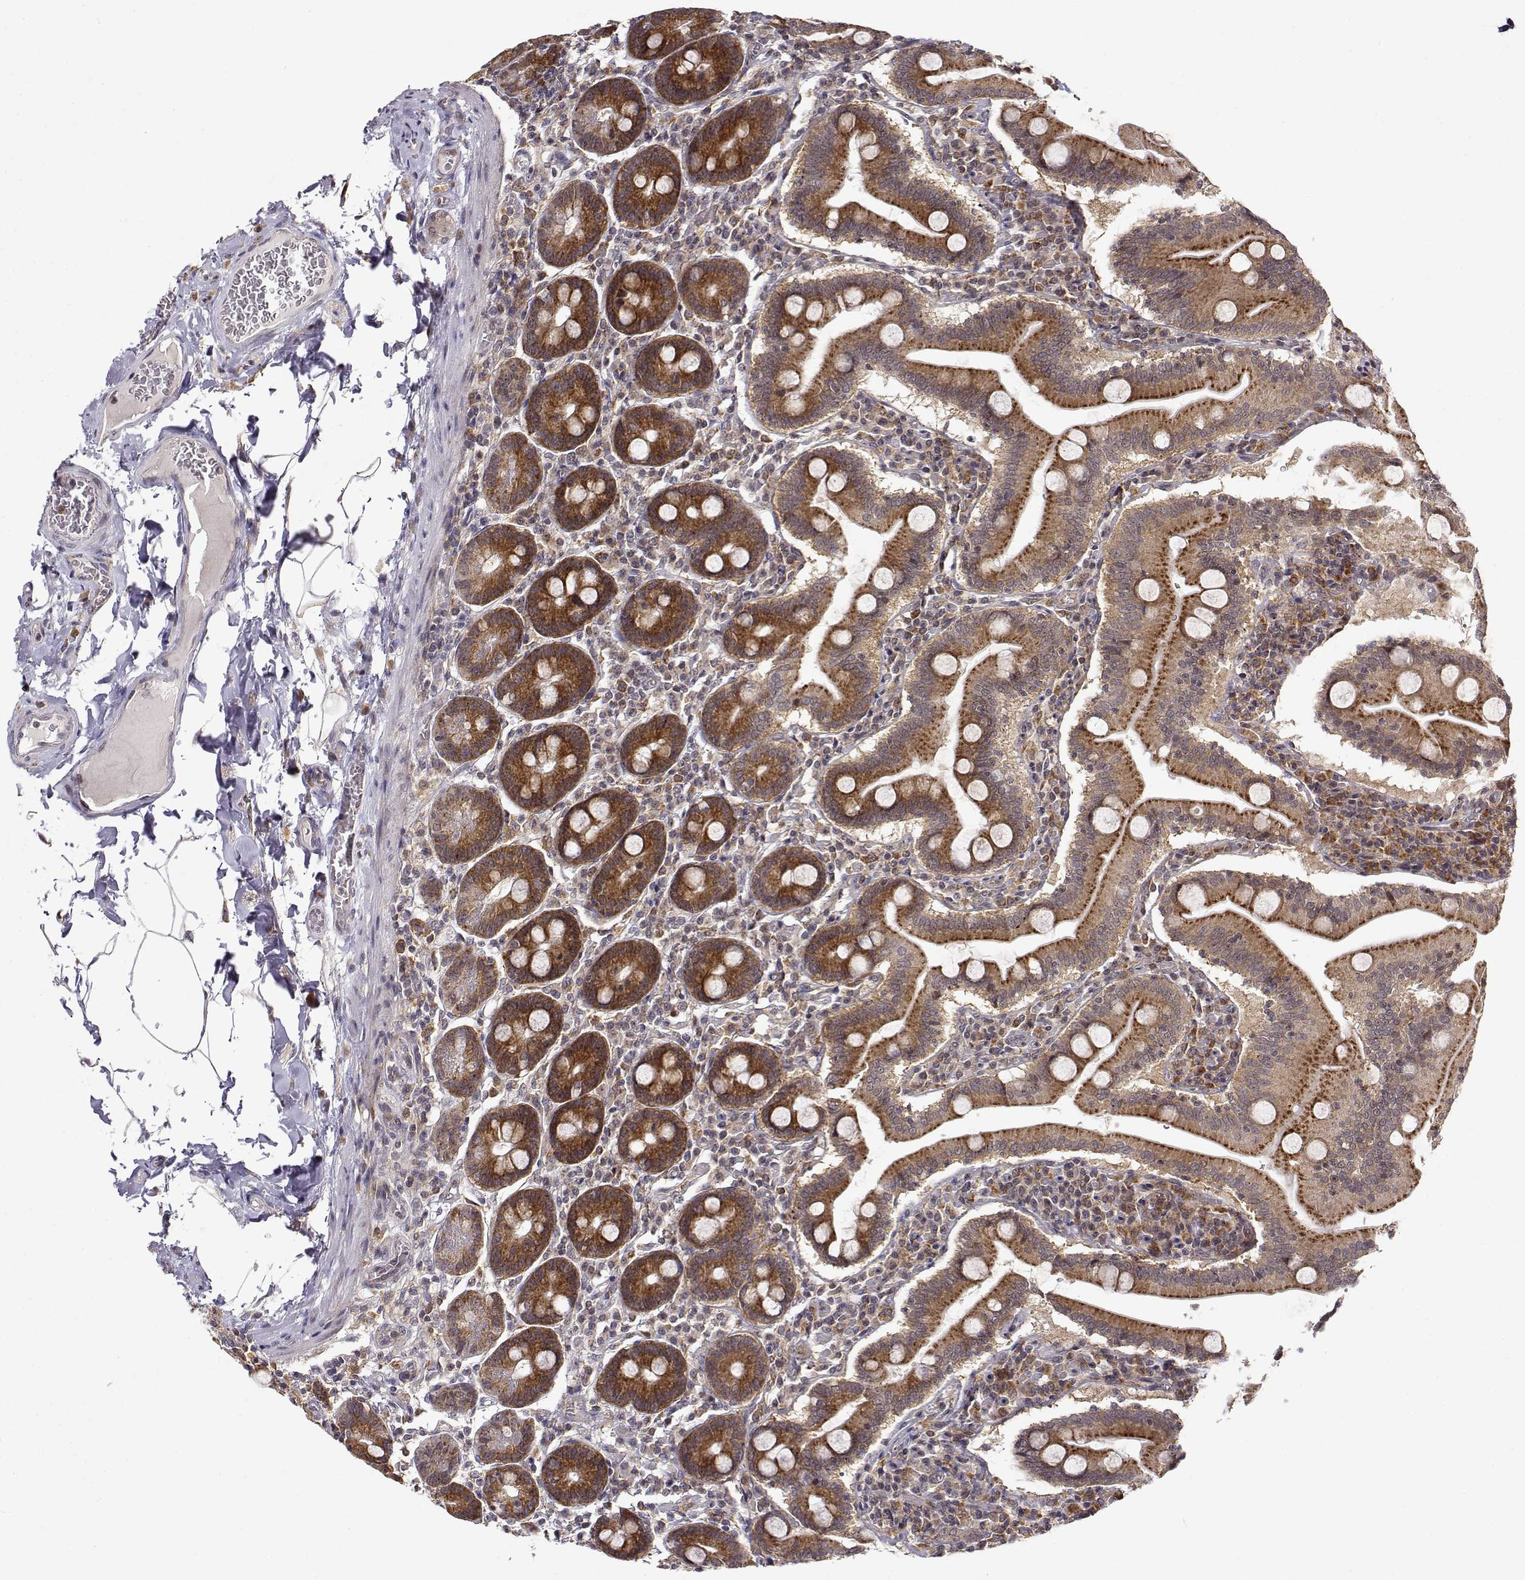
{"staining": {"intensity": "strong", "quantity": ">75%", "location": "cytoplasmic/membranous"}, "tissue": "small intestine", "cell_type": "Glandular cells", "image_type": "normal", "snomed": [{"axis": "morphology", "description": "Normal tissue, NOS"}, {"axis": "topography", "description": "Small intestine"}], "caption": "About >75% of glandular cells in unremarkable small intestine exhibit strong cytoplasmic/membranous protein positivity as visualized by brown immunohistochemical staining.", "gene": "RNF13", "patient": {"sex": "male", "age": 37}}